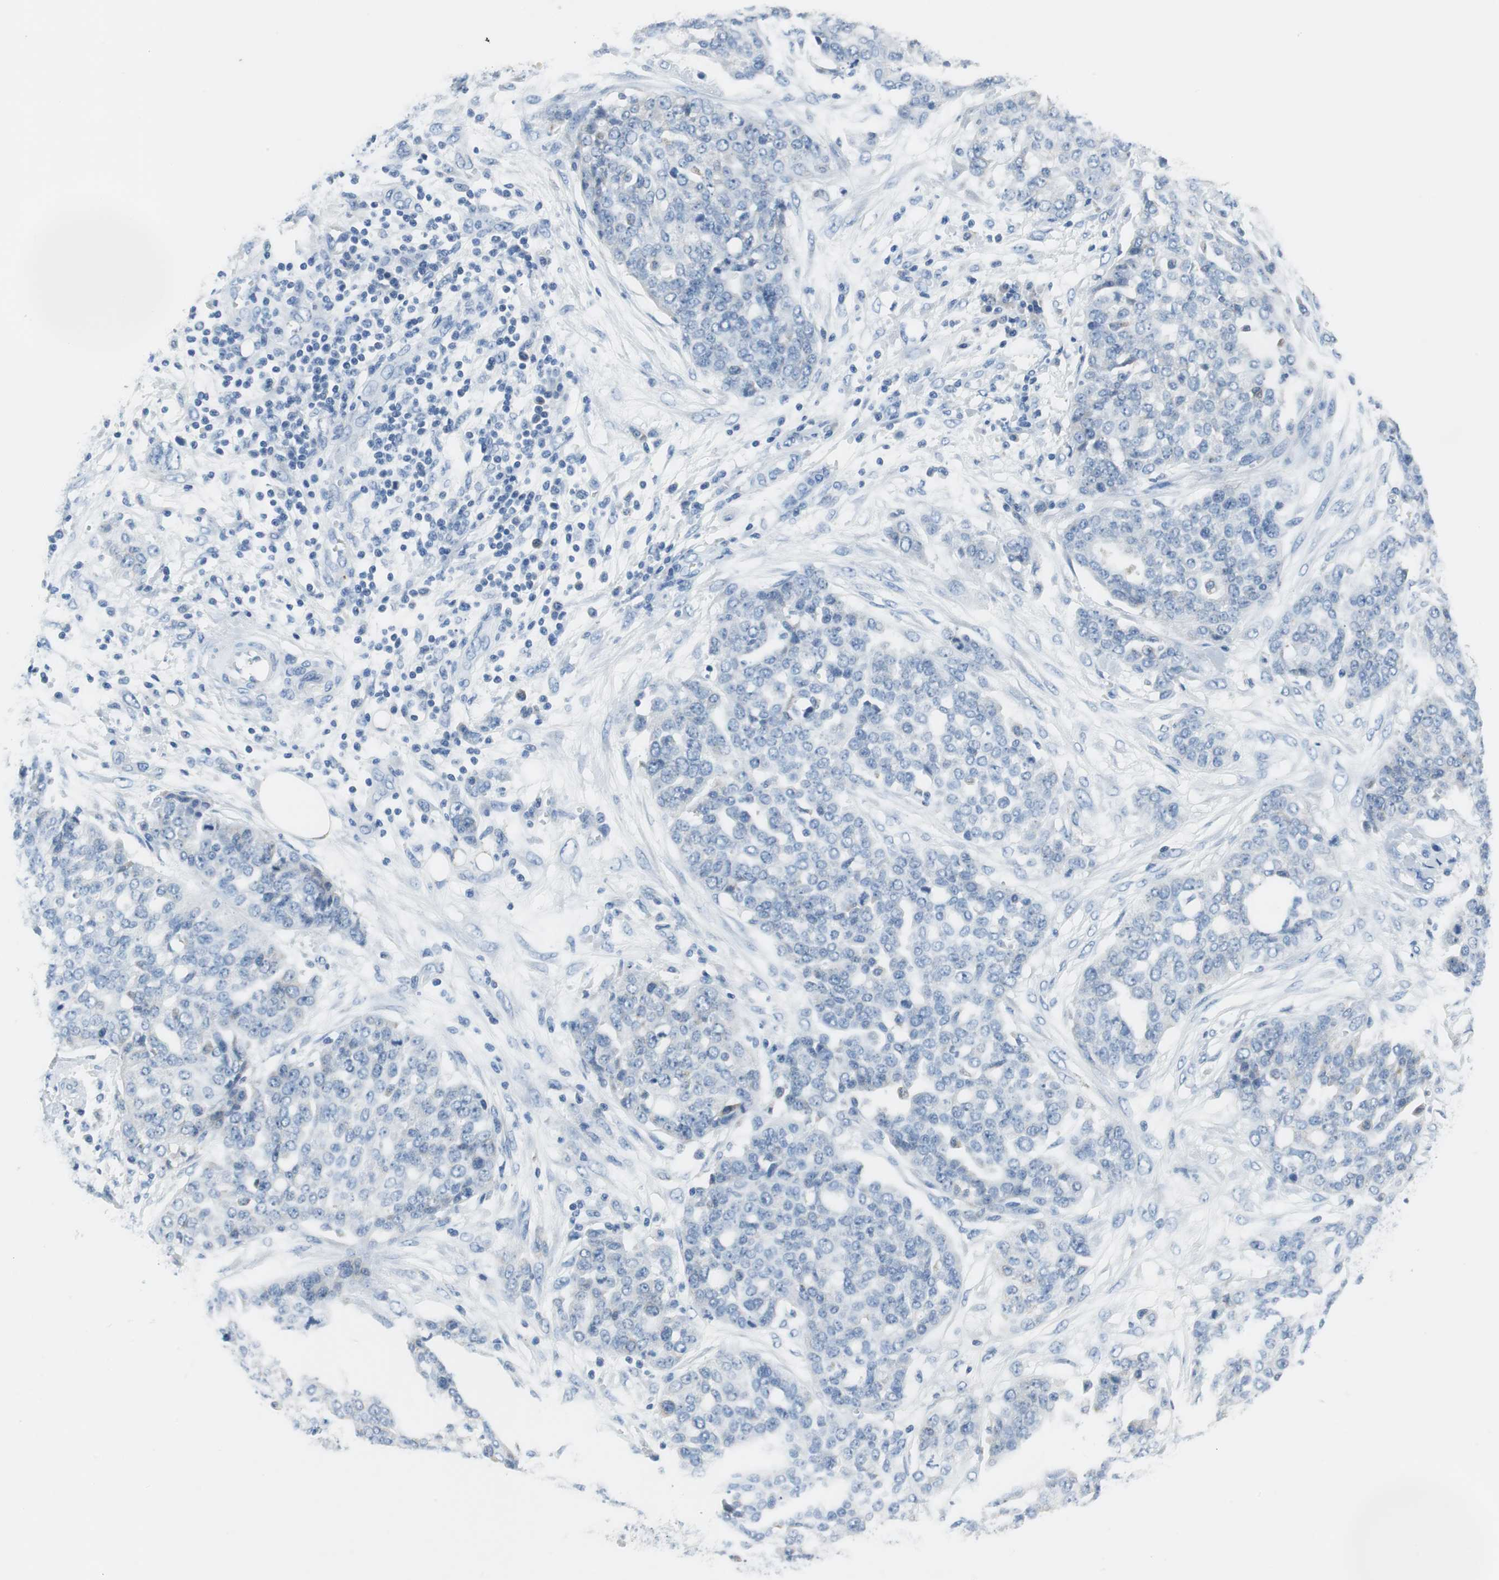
{"staining": {"intensity": "negative", "quantity": "none", "location": "none"}, "tissue": "ovarian cancer", "cell_type": "Tumor cells", "image_type": "cancer", "snomed": [{"axis": "morphology", "description": "Cystadenocarcinoma, serous, NOS"}, {"axis": "topography", "description": "Soft tissue"}, {"axis": "topography", "description": "Ovary"}], "caption": "This is an immunohistochemistry (IHC) micrograph of ovarian cancer. There is no expression in tumor cells.", "gene": "TEX264", "patient": {"sex": "female", "age": 57}}